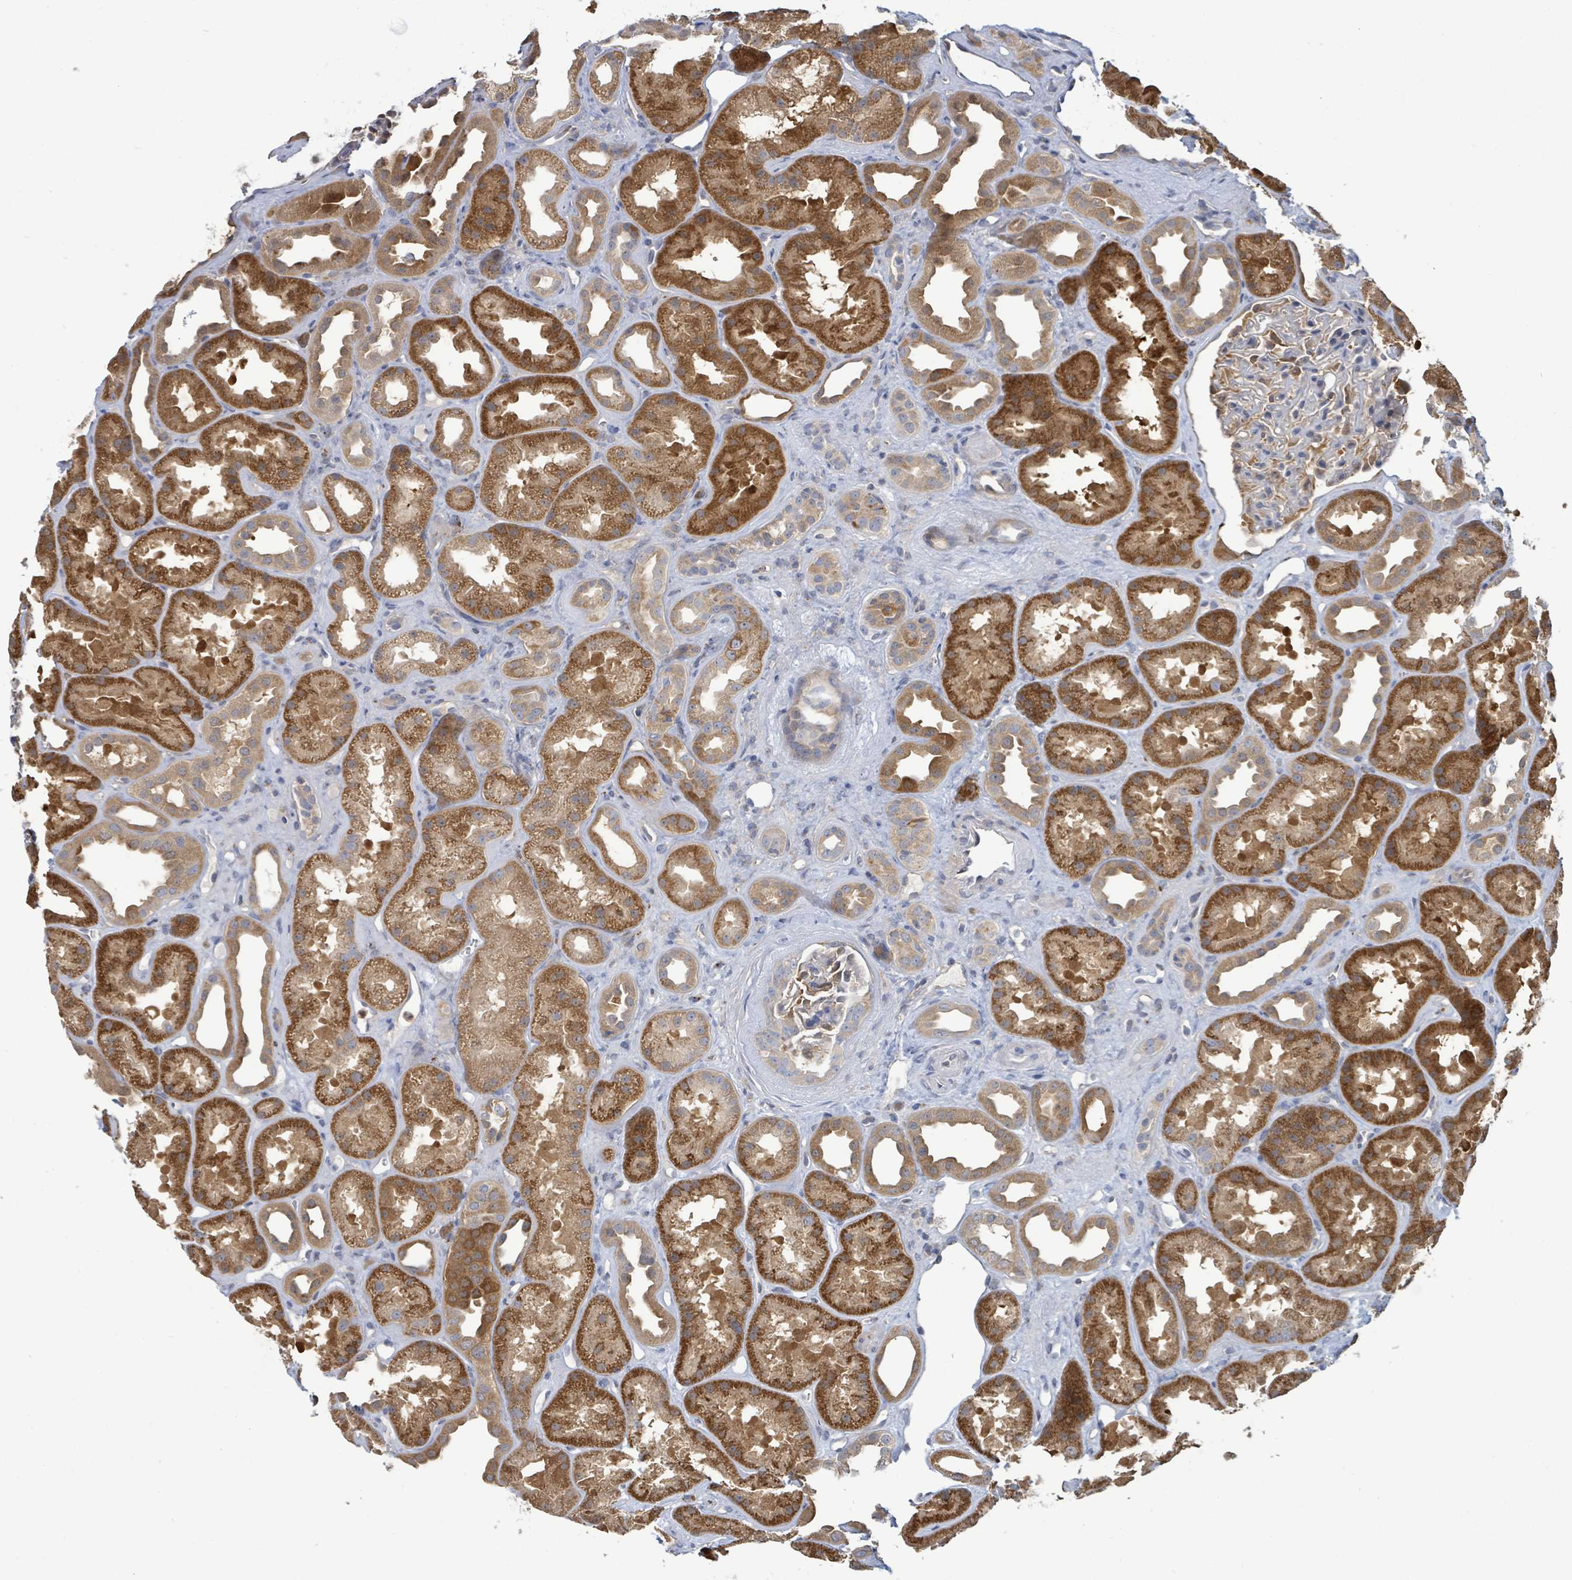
{"staining": {"intensity": "negative", "quantity": "none", "location": "none"}, "tissue": "kidney", "cell_type": "Cells in glomeruli", "image_type": "normal", "snomed": [{"axis": "morphology", "description": "Normal tissue, NOS"}, {"axis": "topography", "description": "Kidney"}], "caption": "Immunohistochemistry (IHC) photomicrograph of normal kidney: kidney stained with DAB (3,3'-diaminobenzidine) reveals no significant protein positivity in cells in glomeruli. (DAB immunohistochemistry (IHC) with hematoxylin counter stain).", "gene": "PGAM1", "patient": {"sex": "male", "age": 61}}